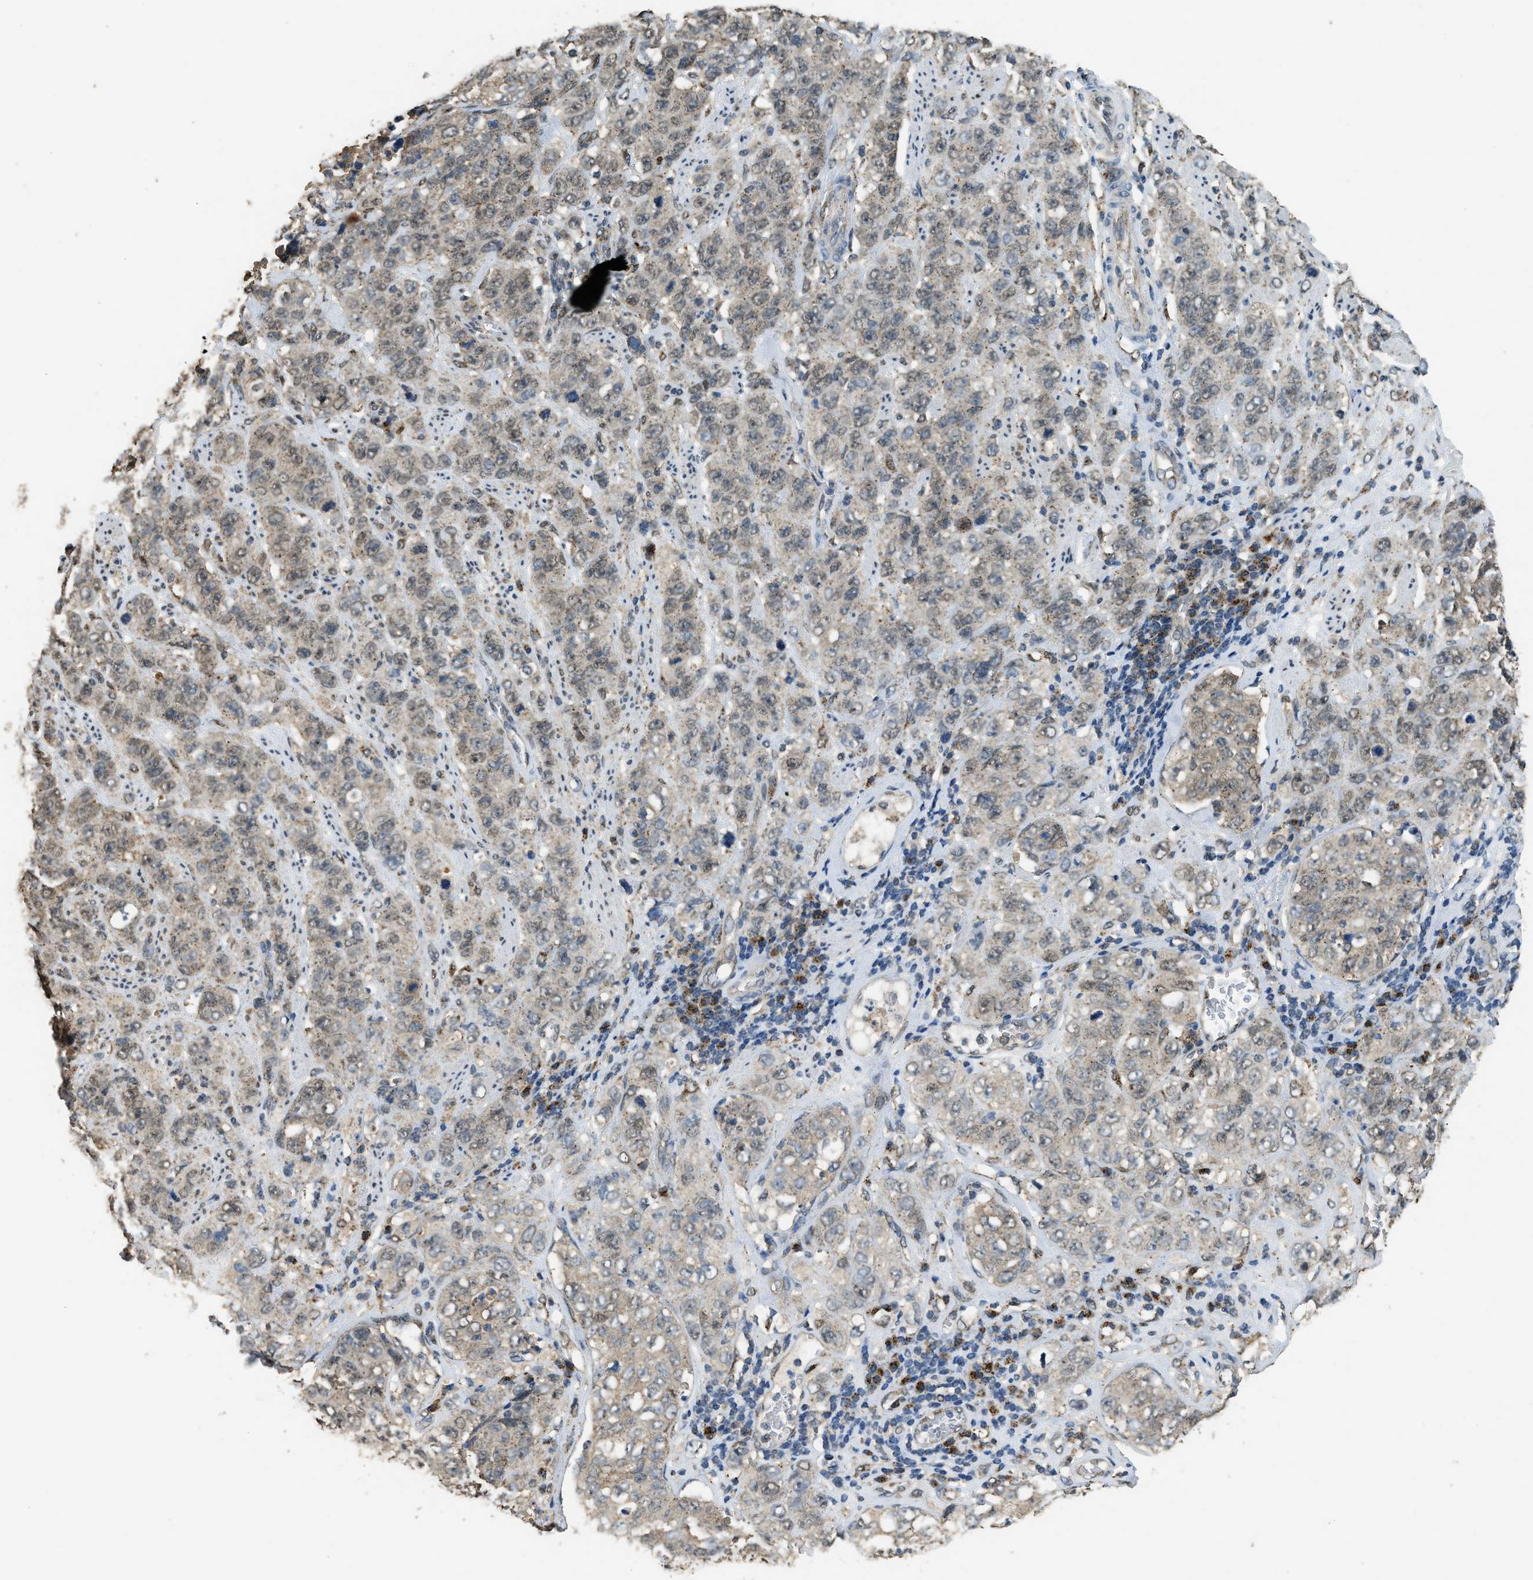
{"staining": {"intensity": "weak", "quantity": ">75%", "location": "cytoplasmic/membranous"}, "tissue": "stomach cancer", "cell_type": "Tumor cells", "image_type": "cancer", "snomed": [{"axis": "morphology", "description": "Adenocarcinoma, NOS"}, {"axis": "topography", "description": "Stomach"}], "caption": "Immunohistochemical staining of human adenocarcinoma (stomach) displays weak cytoplasmic/membranous protein positivity in approximately >75% of tumor cells.", "gene": "IPO7", "patient": {"sex": "male", "age": 48}}